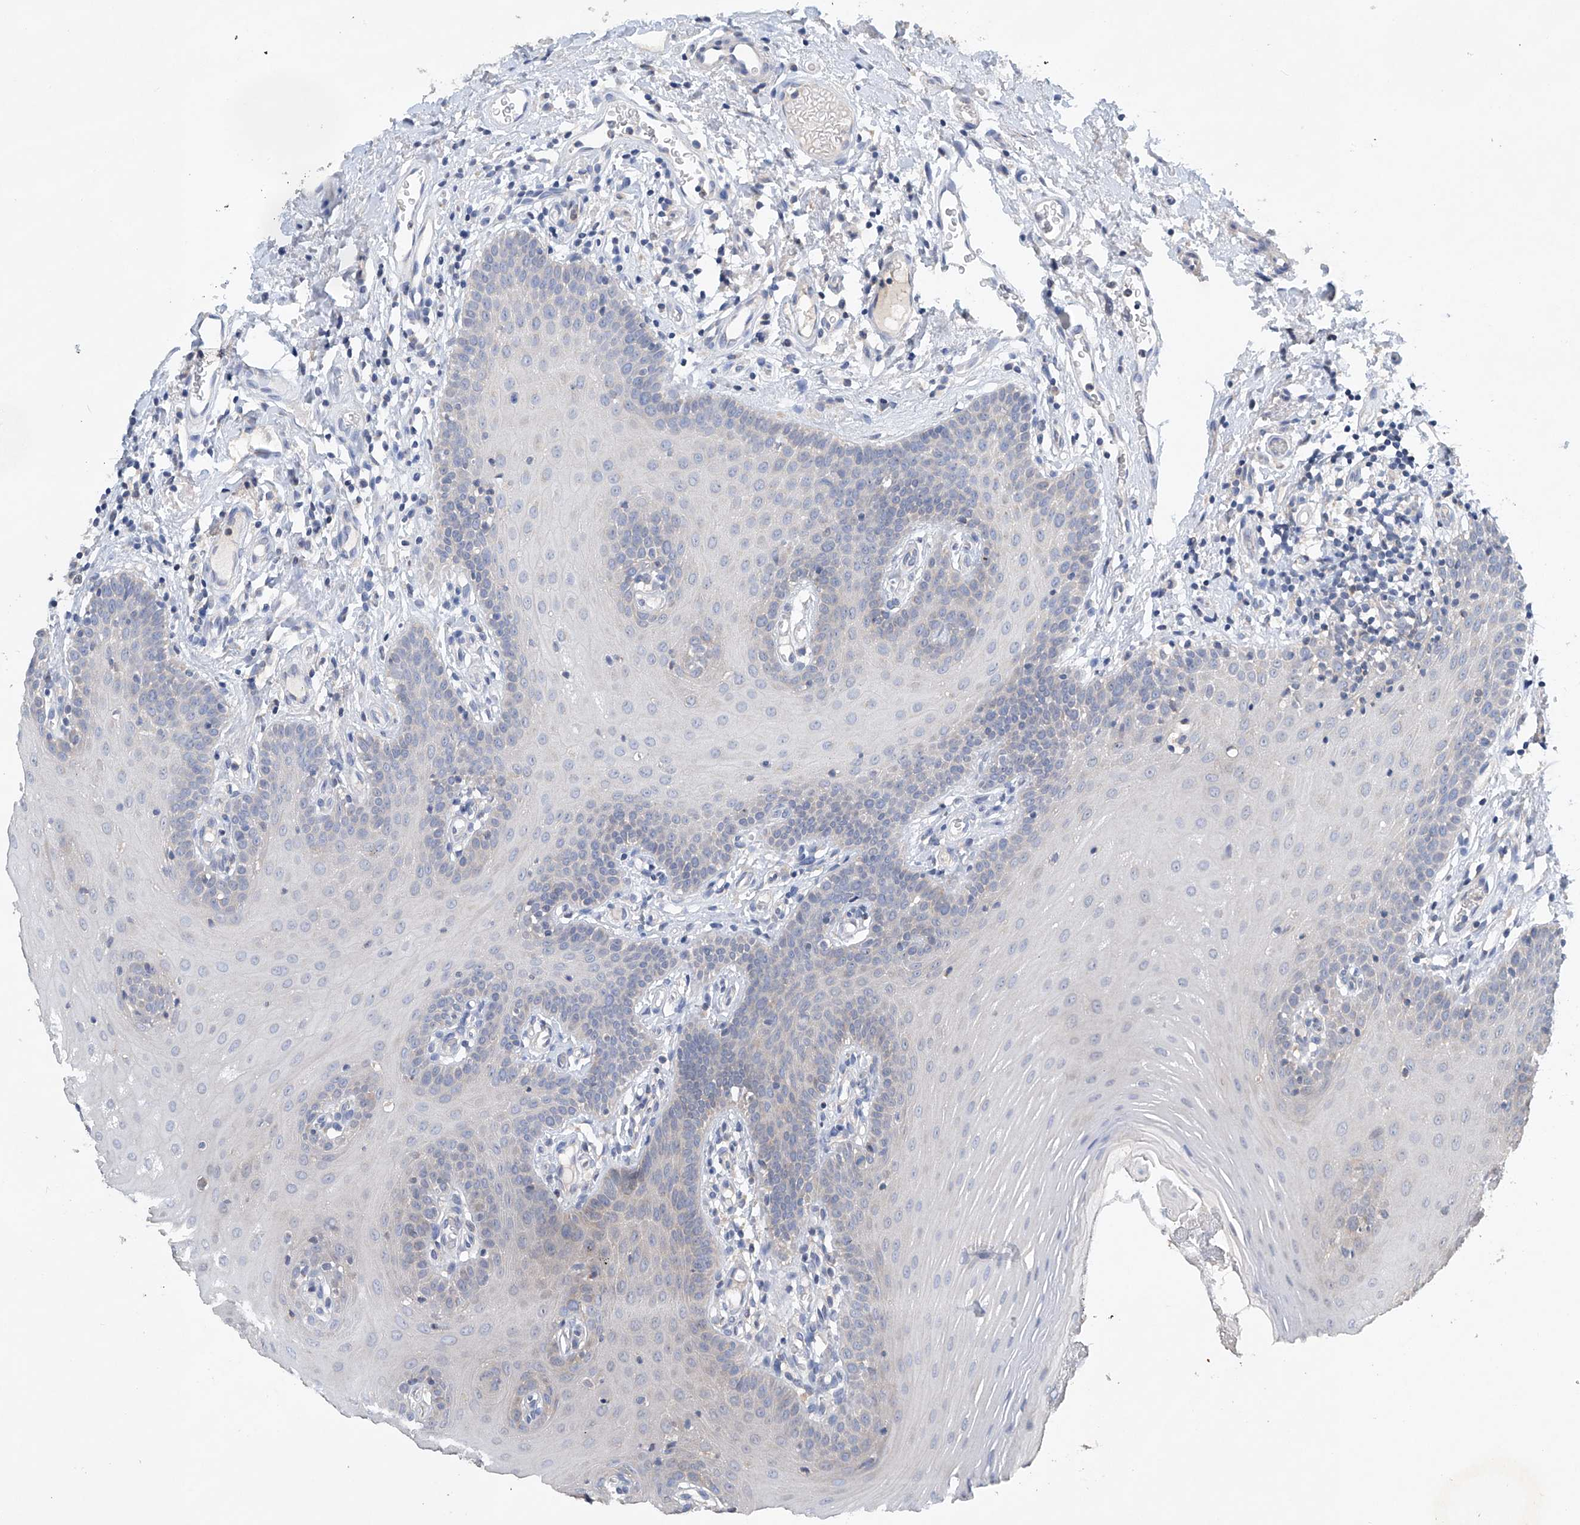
{"staining": {"intensity": "negative", "quantity": "none", "location": "none"}, "tissue": "oral mucosa", "cell_type": "Squamous epithelial cells", "image_type": "normal", "snomed": [{"axis": "morphology", "description": "Normal tissue, NOS"}, {"axis": "topography", "description": "Oral tissue"}], "caption": "An IHC histopathology image of normal oral mucosa is shown. There is no staining in squamous epithelial cells of oral mucosa. (DAB (3,3'-diaminobenzidine) immunohistochemistry with hematoxylin counter stain).", "gene": "GPC4", "patient": {"sex": "male", "age": 74}}